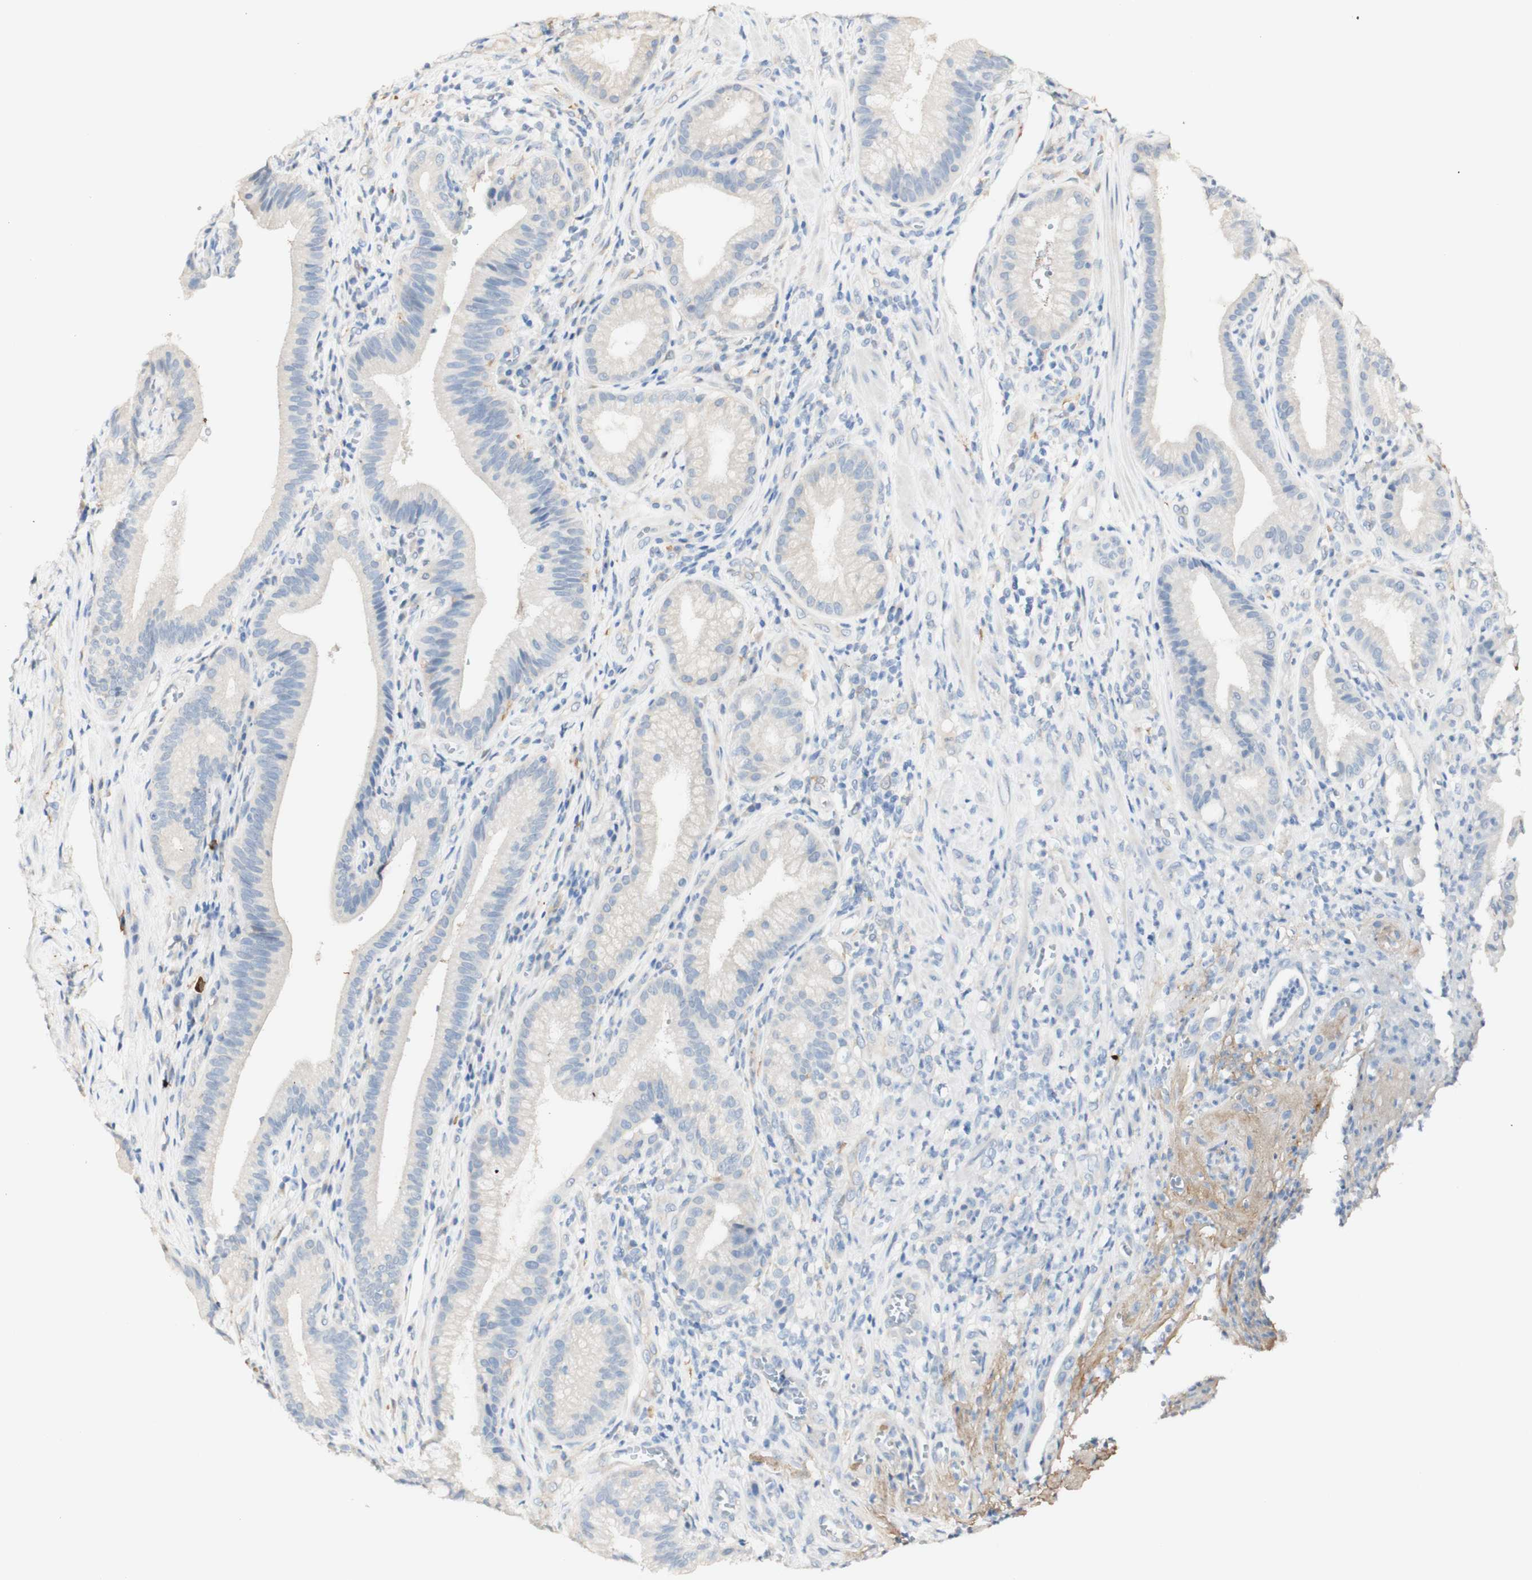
{"staining": {"intensity": "negative", "quantity": "none", "location": "none"}, "tissue": "pancreatic cancer", "cell_type": "Tumor cells", "image_type": "cancer", "snomed": [{"axis": "morphology", "description": "Adenocarcinoma, NOS"}, {"axis": "topography", "description": "Pancreas"}], "caption": "A high-resolution histopathology image shows immunohistochemistry (IHC) staining of pancreatic cancer, which demonstrates no significant staining in tumor cells.", "gene": "FCGRT", "patient": {"sex": "female", "age": 75}}